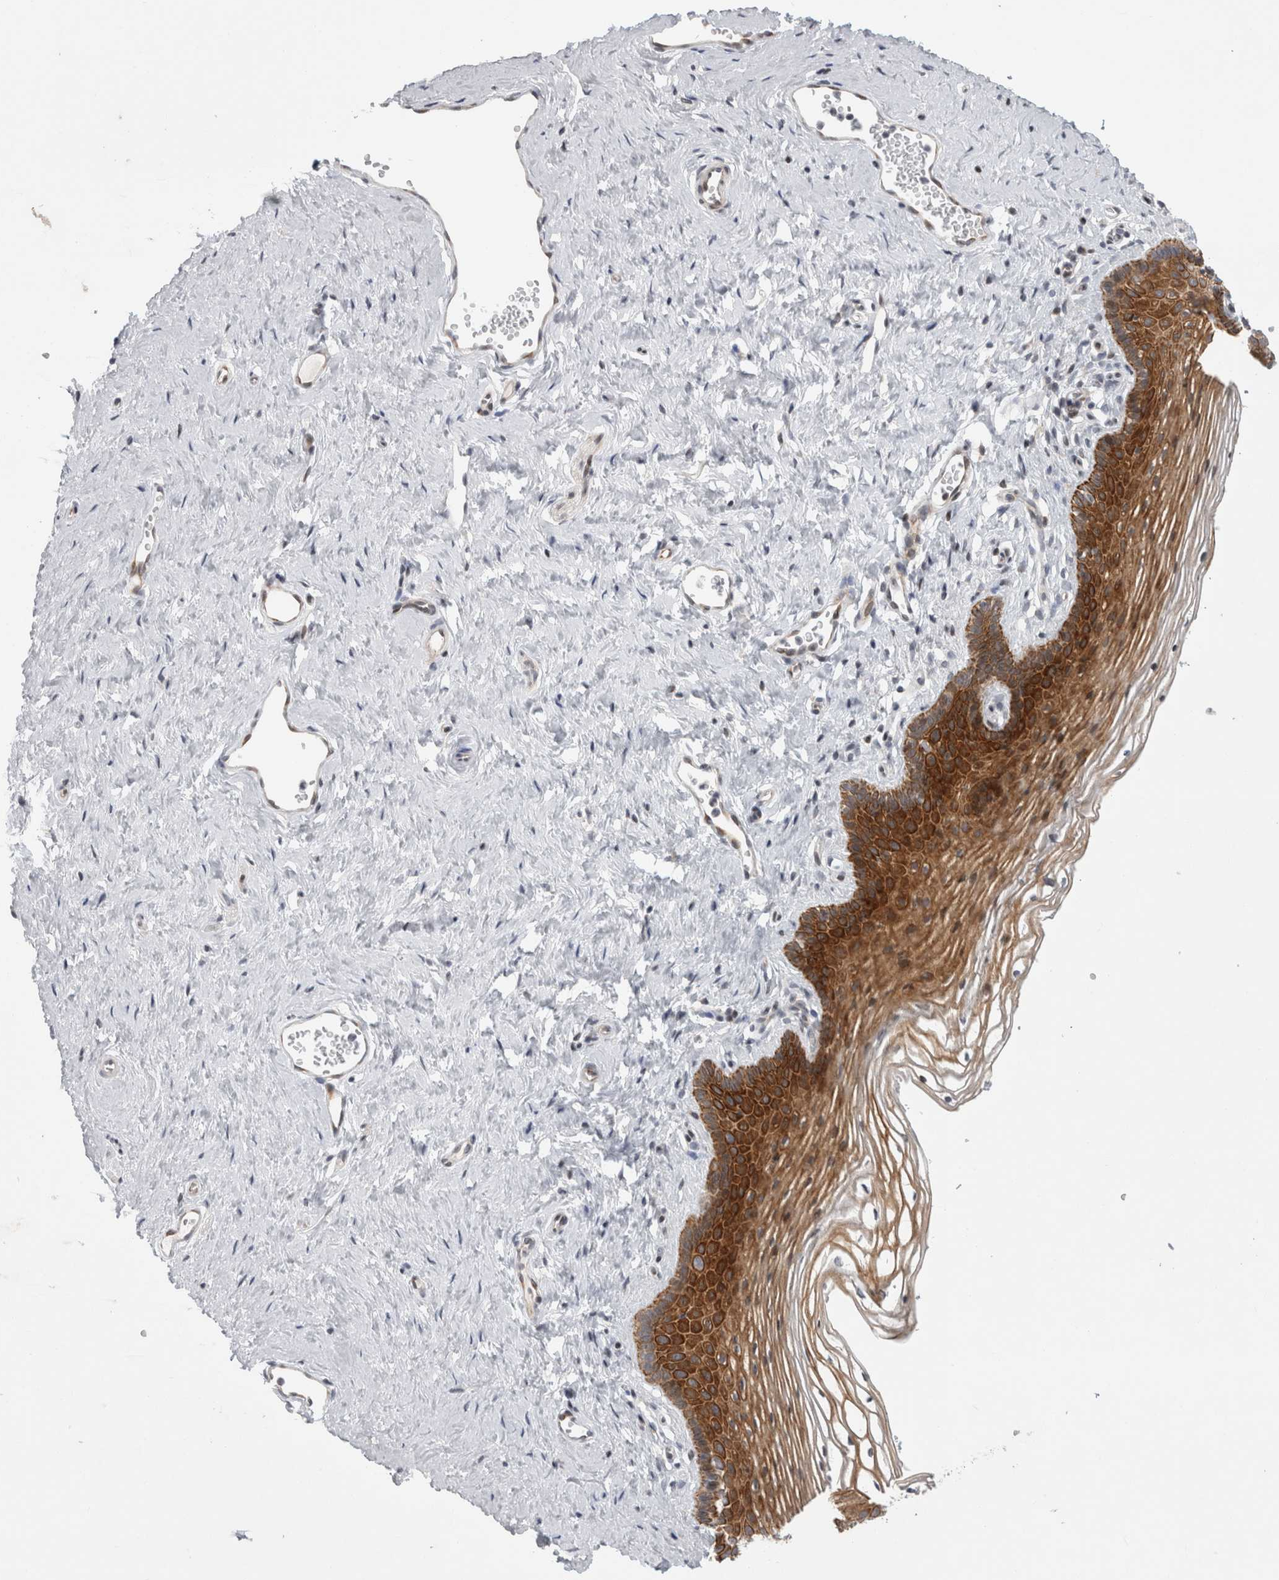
{"staining": {"intensity": "strong", "quantity": ">75%", "location": "cytoplasmic/membranous"}, "tissue": "vagina", "cell_type": "Squamous epithelial cells", "image_type": "normal", "snomed": [{"axis": "morphology", "description": "Normal tissue, NOS"}, {"axis": "topography", "description": "Vagina"}], "caption": "Approximately >75% of squamous epithelial cells in benign human vagina reveal strong cytoplasmic/membranous protein staining as visualized by brown immunohistochemical staining.", "gene": "UTP25", "patient": {"sex": "female", "age": 32}}